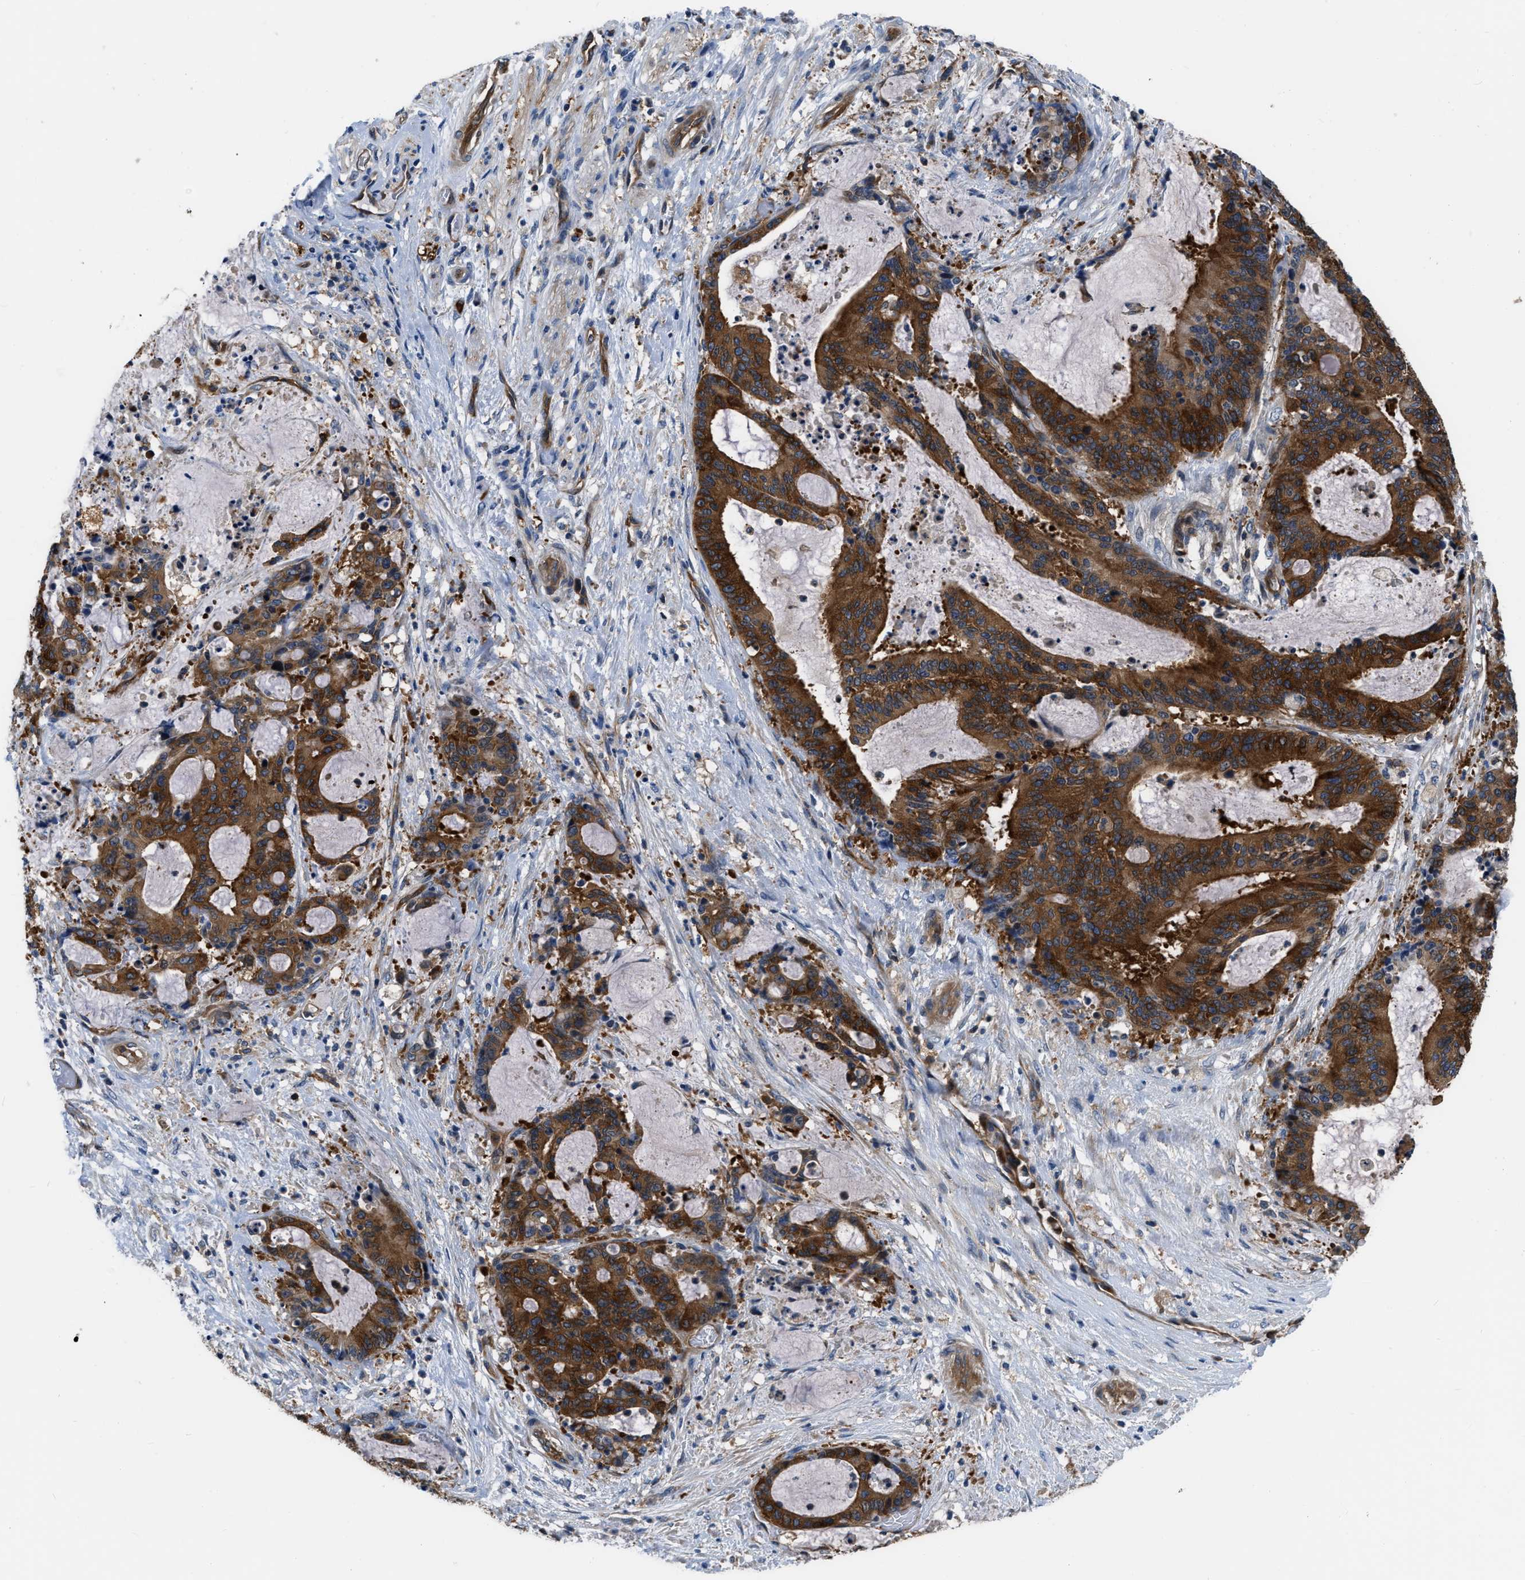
{"staining": {"intensity": "strong", "quantity": ">75%", "location": "cytoplasmic/membranous"}, "tissue": "liver cancer", "cell_type": "Tumor cells", "image_type": "cancer", "snomed": [{"axis": "morphology", "description": "Normal tissue, NOS"}, {"axis": "morphology", "description": "Cholangiocarcinoma"}, {"axis": "topography", "description": "Liver"}, {"axis": "topography", "description": "Peripheral nerve tissue"}], "caption": "Cholangiocarcinoma (liver) stained with a brown dye exhibits strong cytoplasmic/membranous positive expression in about >75% of tumor cells.", "gene": "PFKP", "patient": {"sex": "female", "age": 73}}